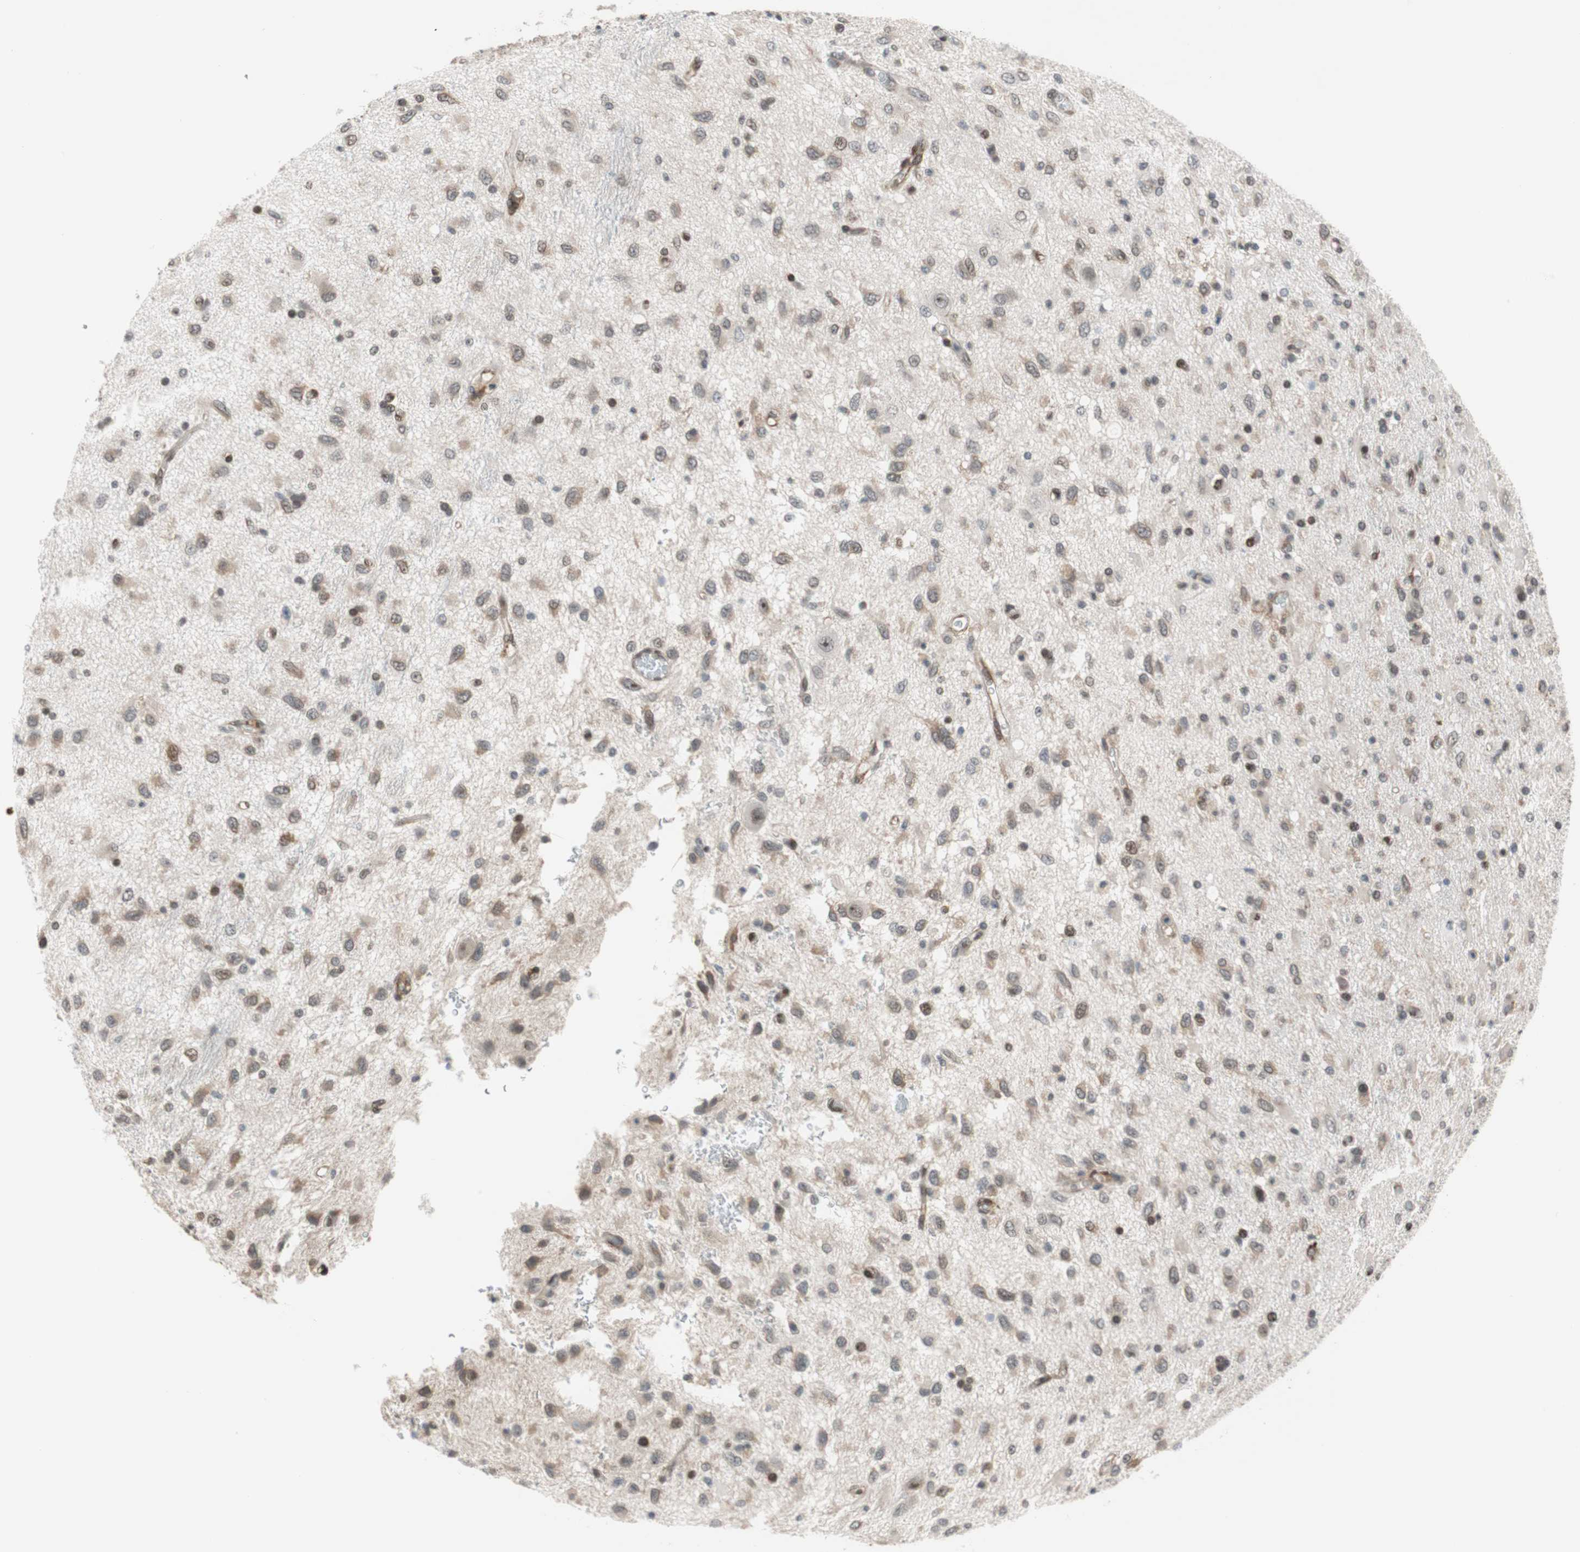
{"staining": {"intensity": "strong", "quantity": "<25%", "location": "nuclear"}, "tissue": "glioma", "cell_type": "Tumor cells", "image_type": "cancer", "snomed": [{"axis": "morphology", "description": "Glioma, malignant, Low grade"}, {"axis": "topography", "description": "Brain"}], "caption": "The photomicrograph reveals a brown stain indicating the presence of a protein in the nuclear of tumor cells in malignant glioma (low-grade).", "gene": "ZNF512B", "patient": {"sex": "male", "age": 77}}